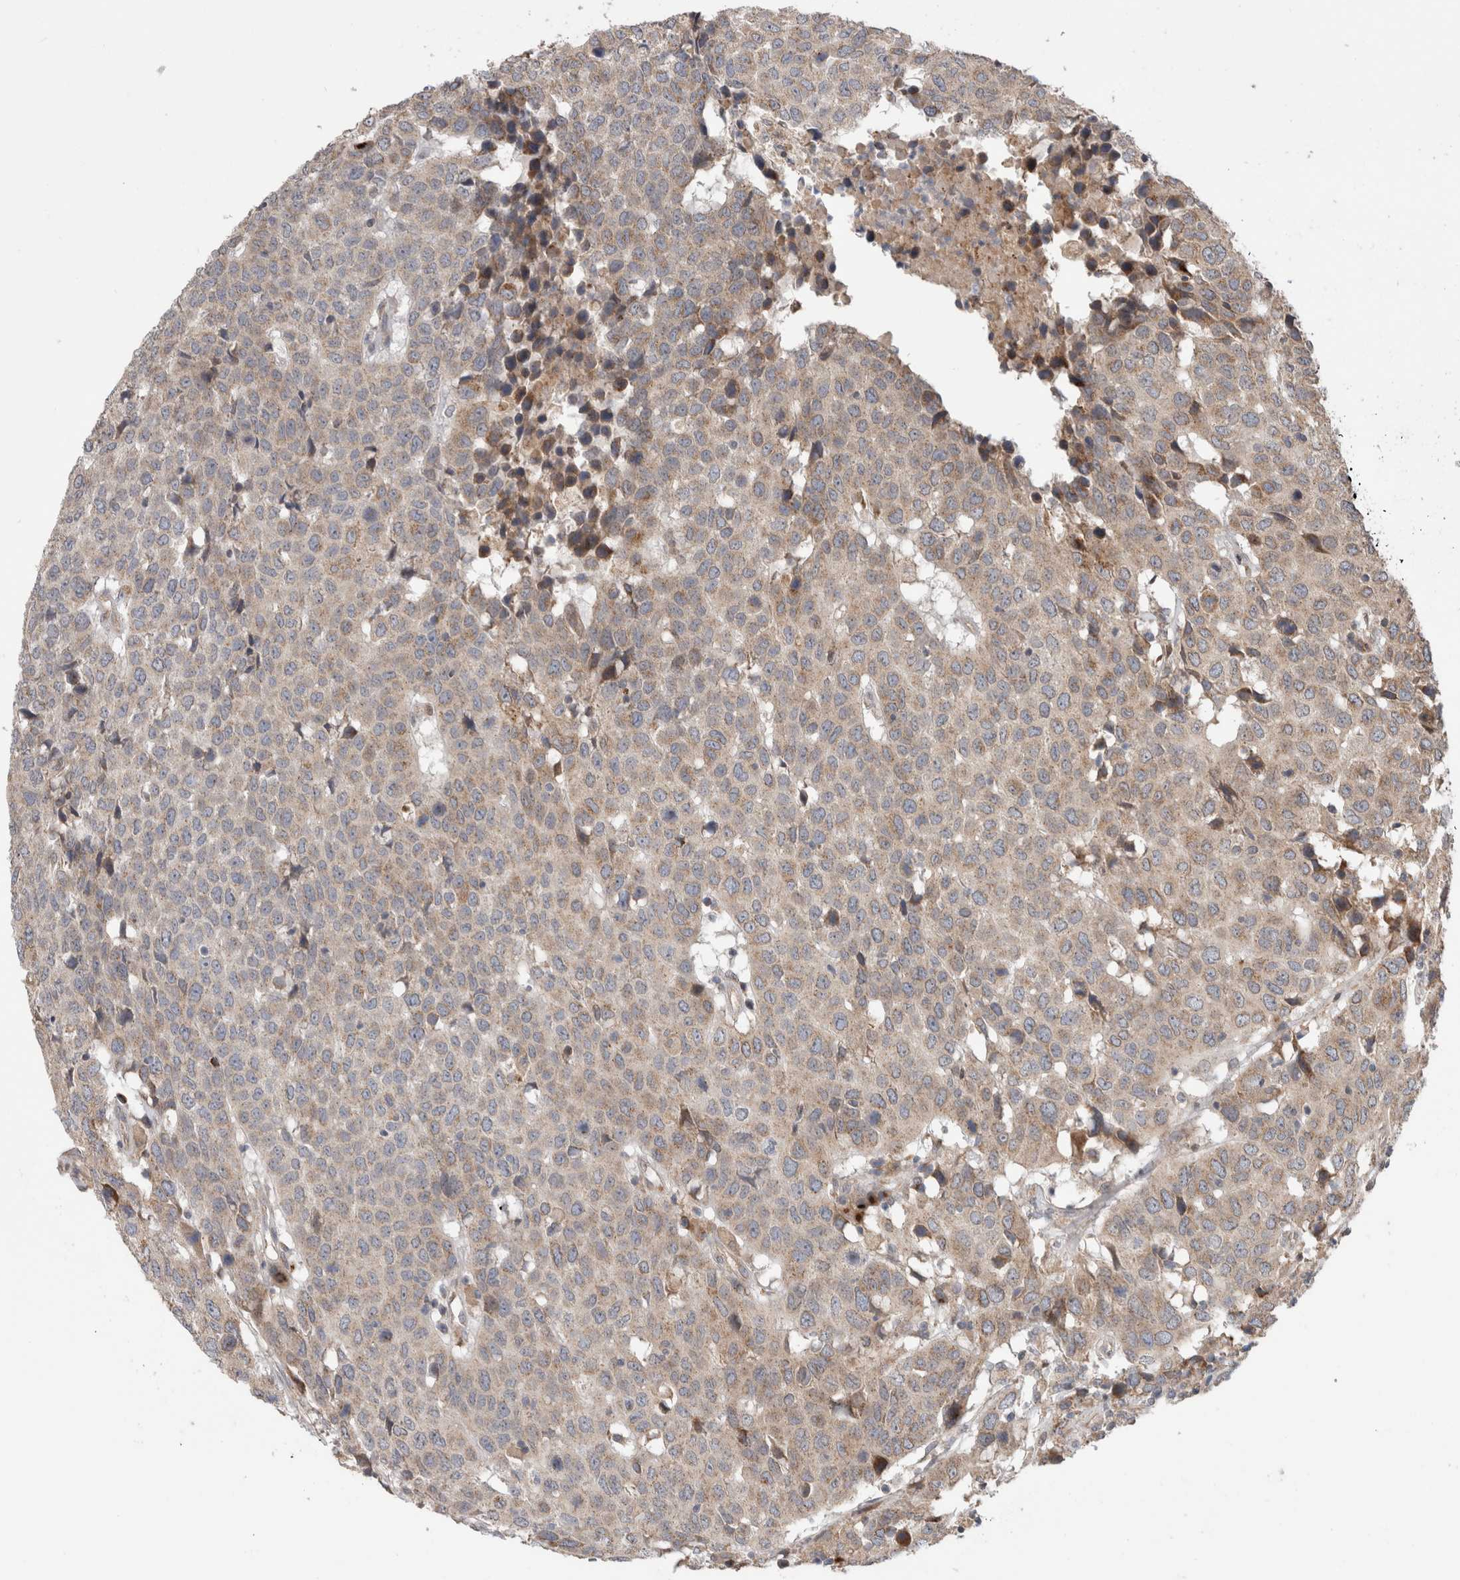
{"staining": {"intensity": "weak", "quantity": ">75%", "location": "cytoplasmic/membranous"}, "tissue": "head and neck cancer", "cell_type": "Tumor cells", "image_type": "cancer", "snomed": [{"axis": "morphology", "description": "Squamous cell carcinoma, NOS"}, {"axis": "topography", "description": "Head-Neck"}], "caption": "IHC (DAB (3,3'-diaminobenzidine)) staining of human squamous cell carcinoma (head and neck) exhibits weak cytoplasmic/membranous protein expression in approximately >75% of tumor cells.", "gene": "TRIM5", "patient": {"sex": "male", "age": 66}}